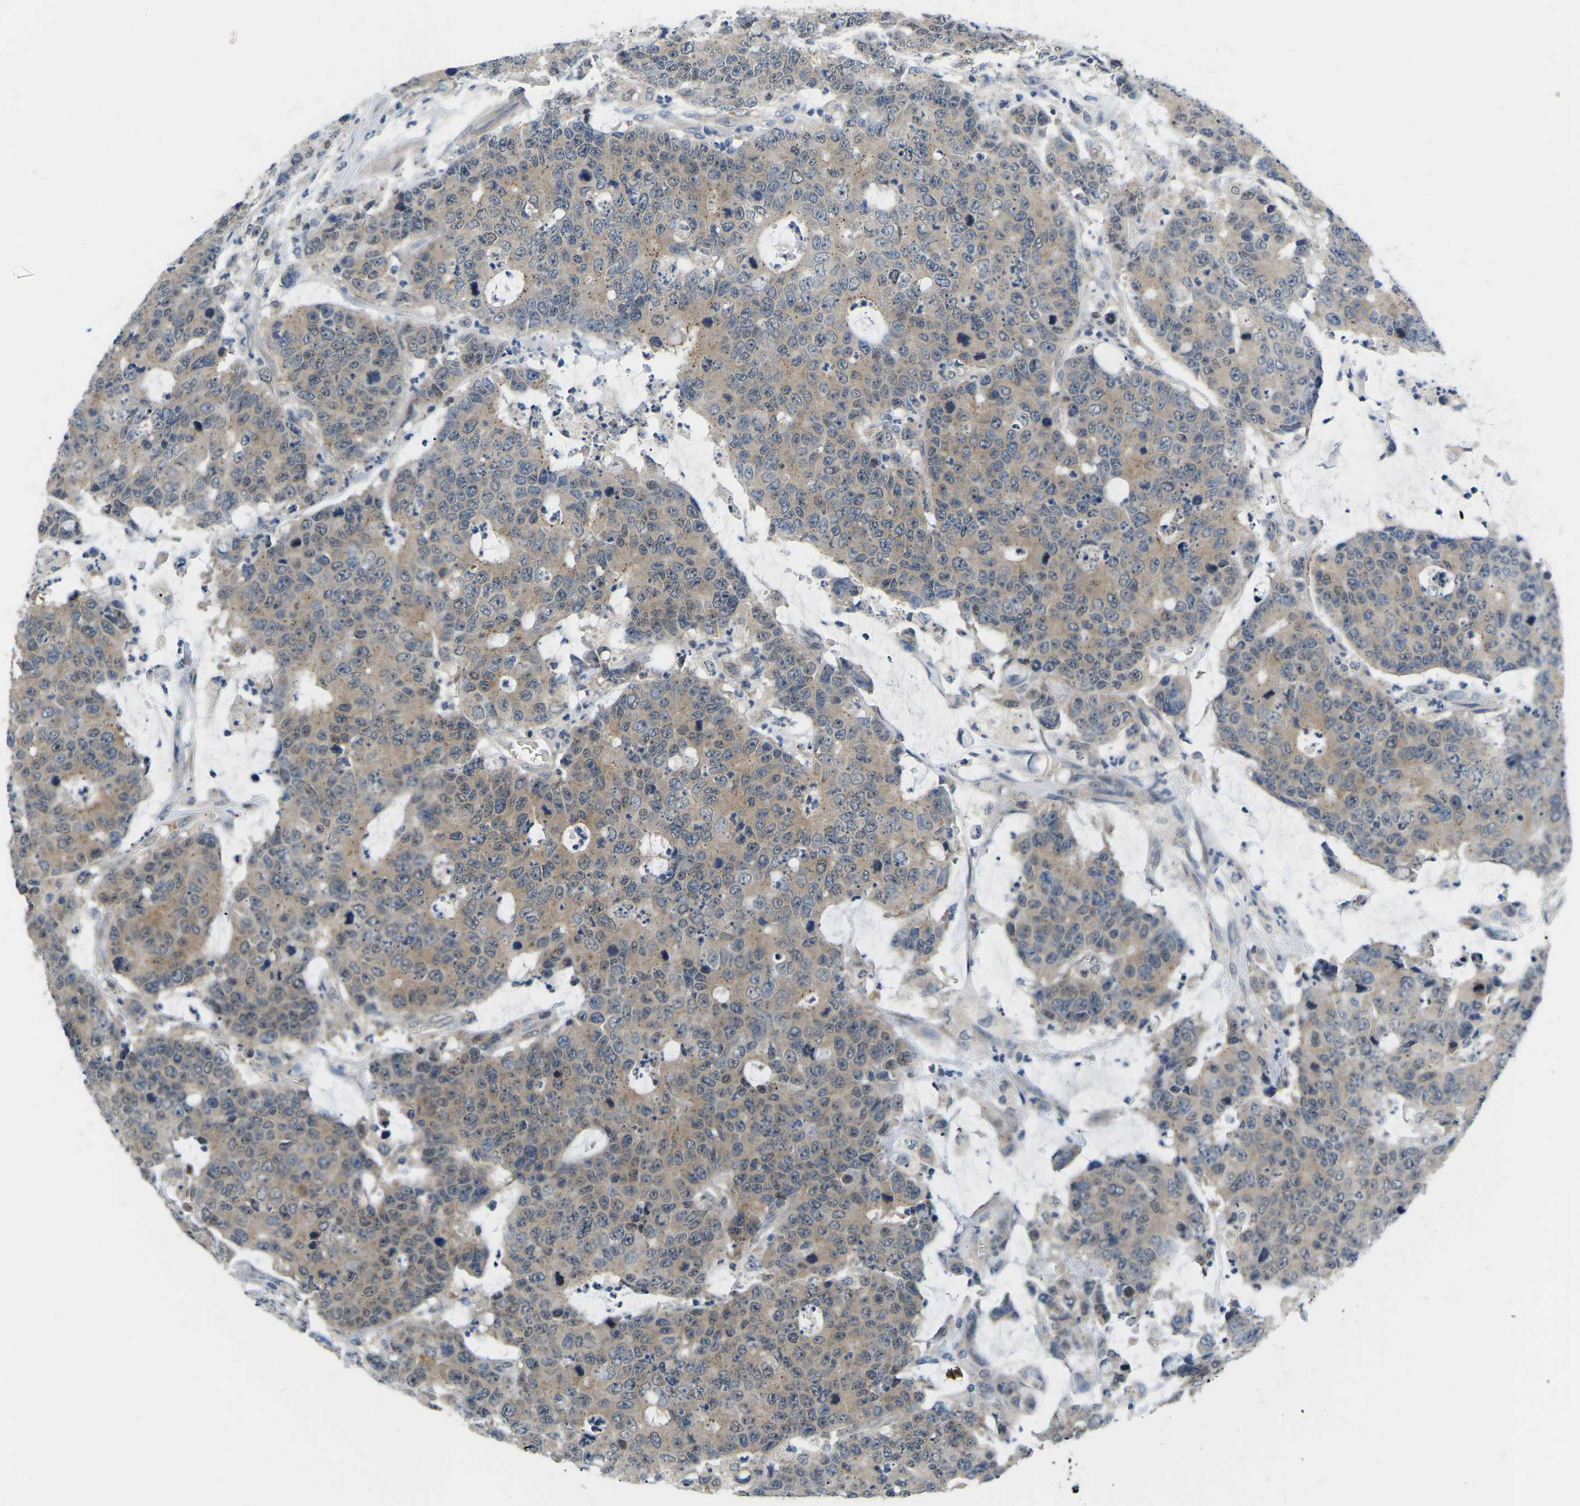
{"staining": {"intensity": "weak", "quantity": ">75%", "location": "cytoplasmic/membranous"}, "tissue": "colorectal cancer", "cell_type": "Tumor cells", "image_type": "cancer", "snomed": [{"axis": "morphology", "description": "Adenocarcinoma, NOS"}, {"axis": "topography", "description": "Colon"}], "caption": "This is an image of immunohistochemistry staining of adenocarcinoma (colorectal), which shows weak expression in the cytoplasmic/membranous of tumor cells.", "gene": "ERBB4", "patient": {"sex": "female", "age": 86}}